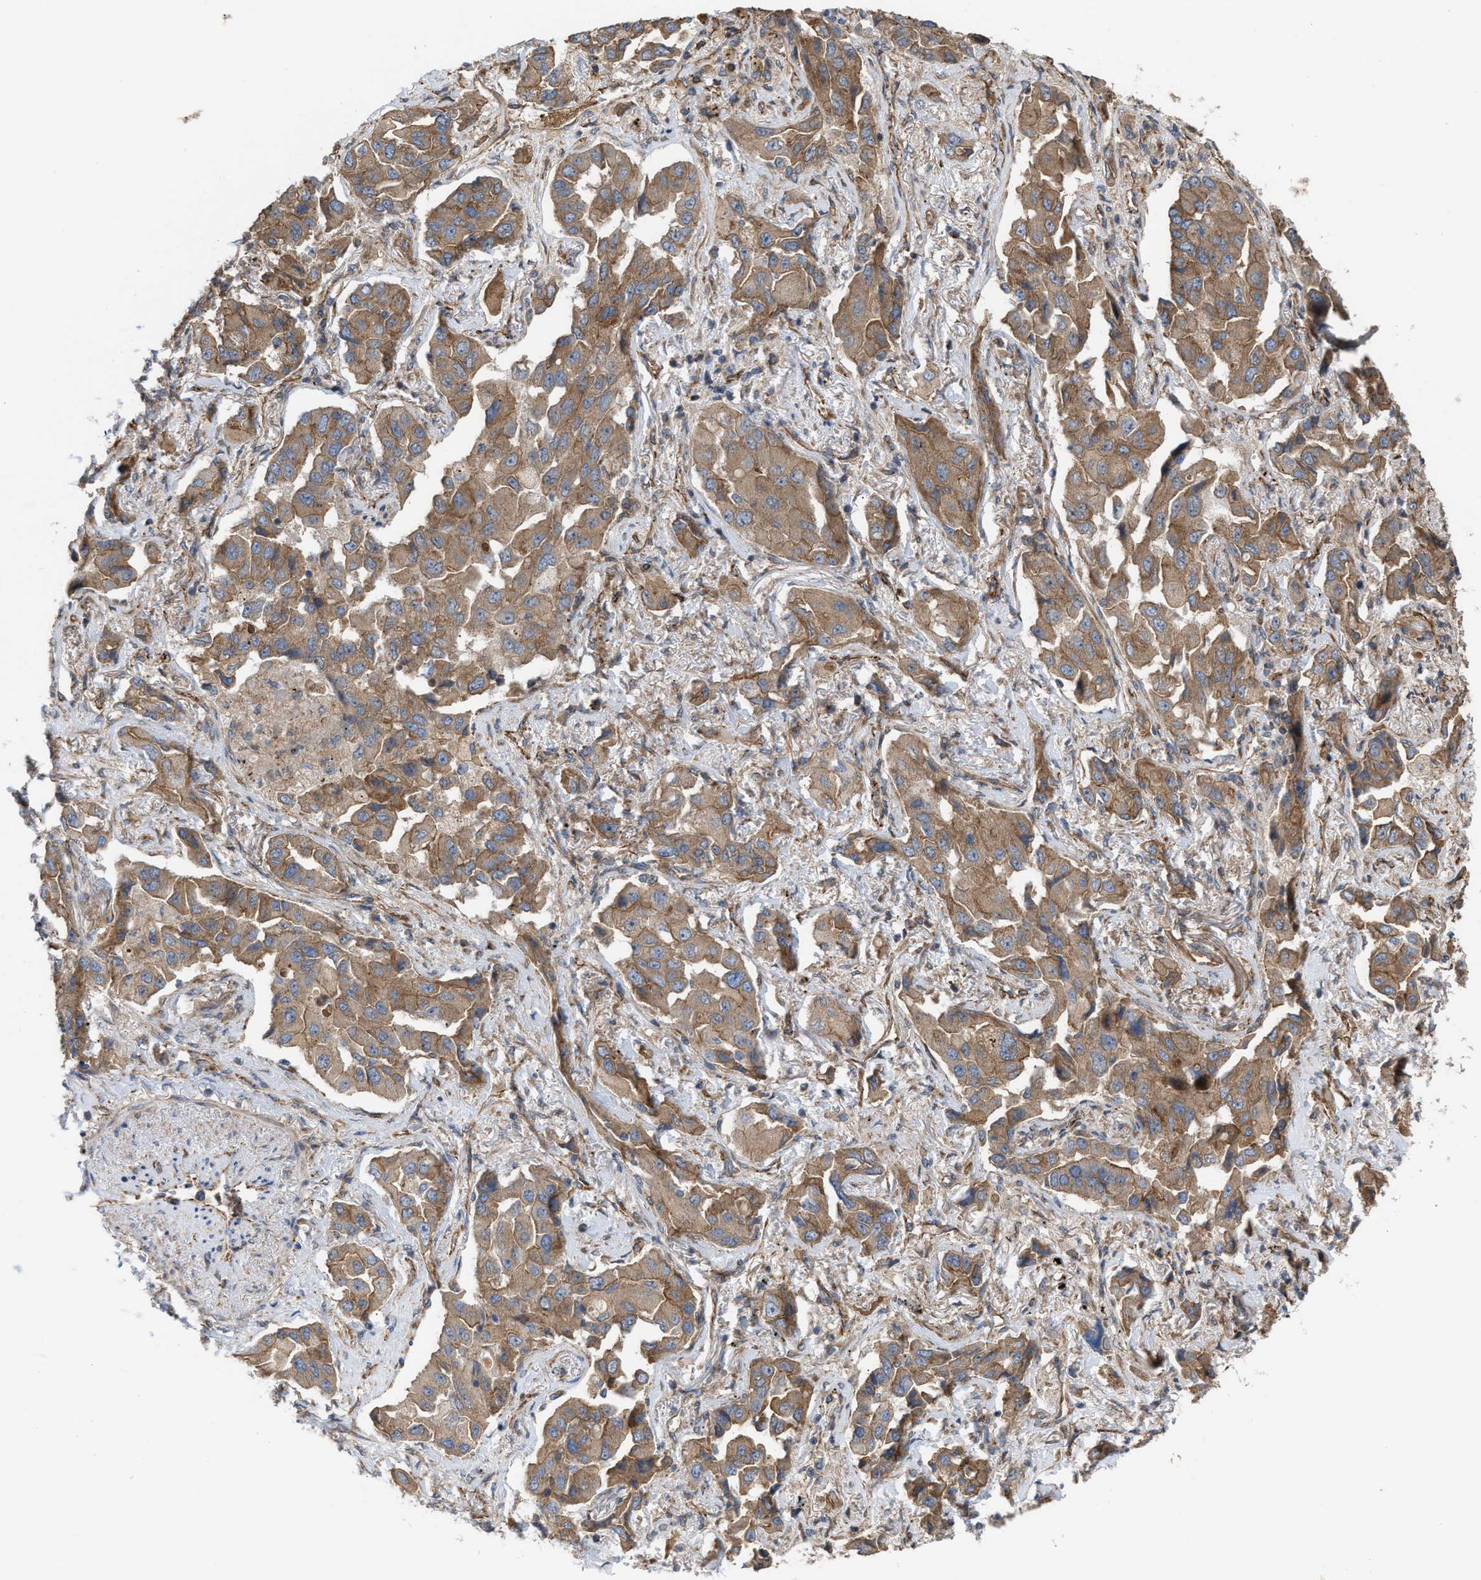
{"staining": {"intensity": "moderate", "quantity": ">75%", "location": "cytoplasmic/membranous"}, "tissue": "lung cancer", "cell_type": "Tumor cells", "image_type": "cancer", "snomed": [{"axis": "morphology", "description": "Adenocarcinoma, NOS"}, {"axis": "topography", "description": "Lung"}], "caption": "Immunohistochemical staining of human lung adenocarcinoma shows medium levels of moderate cytoplasmic/membranous staining in about >75% of tumor cells.", "gene": "EPS15L1", "patient": {"sex": "female", "age": 65}}